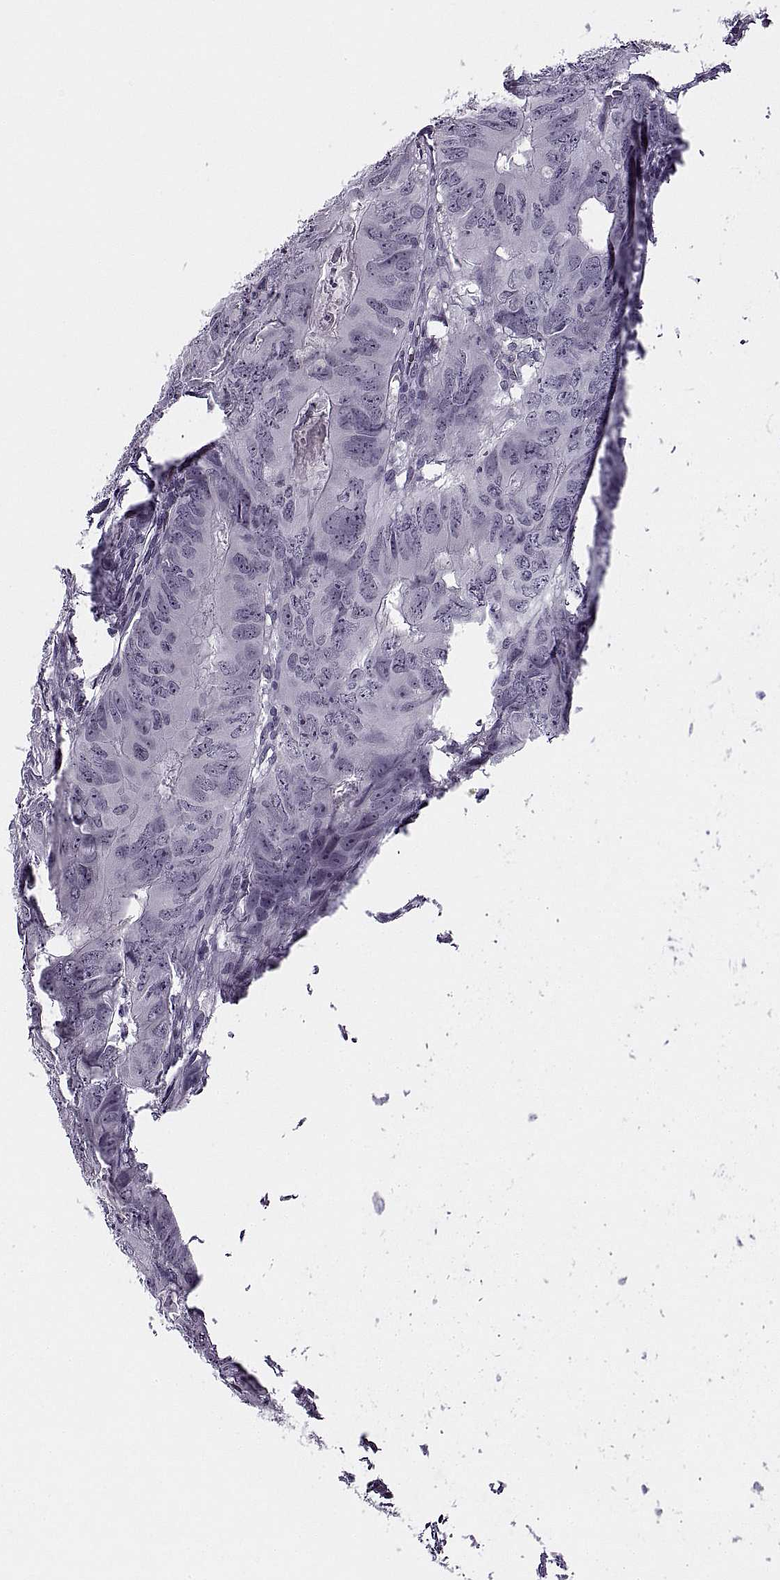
{"staining": {"intensity": "negative", "quantity": "none", "location": "none"}, "tissue": "colorectal cancer", "cell_type": "Tumor cells", "image_type": "cancer", "snomed": [{"axis": "morphology", "description": "Adenocarcinoma, NOS"}, {"axis": "topography", "description": "Colon"}], "caption": "Immunohistochemistry (IHC) image of neoplastic tissue: human colorectal adenocarcinoma stained with DAB (3,3'-diaminobenzidine) exhibits no significant protein expression in tumor cells.", "gene": "TBC1D3G", "patient": {"sex": "male", "age": 79}}